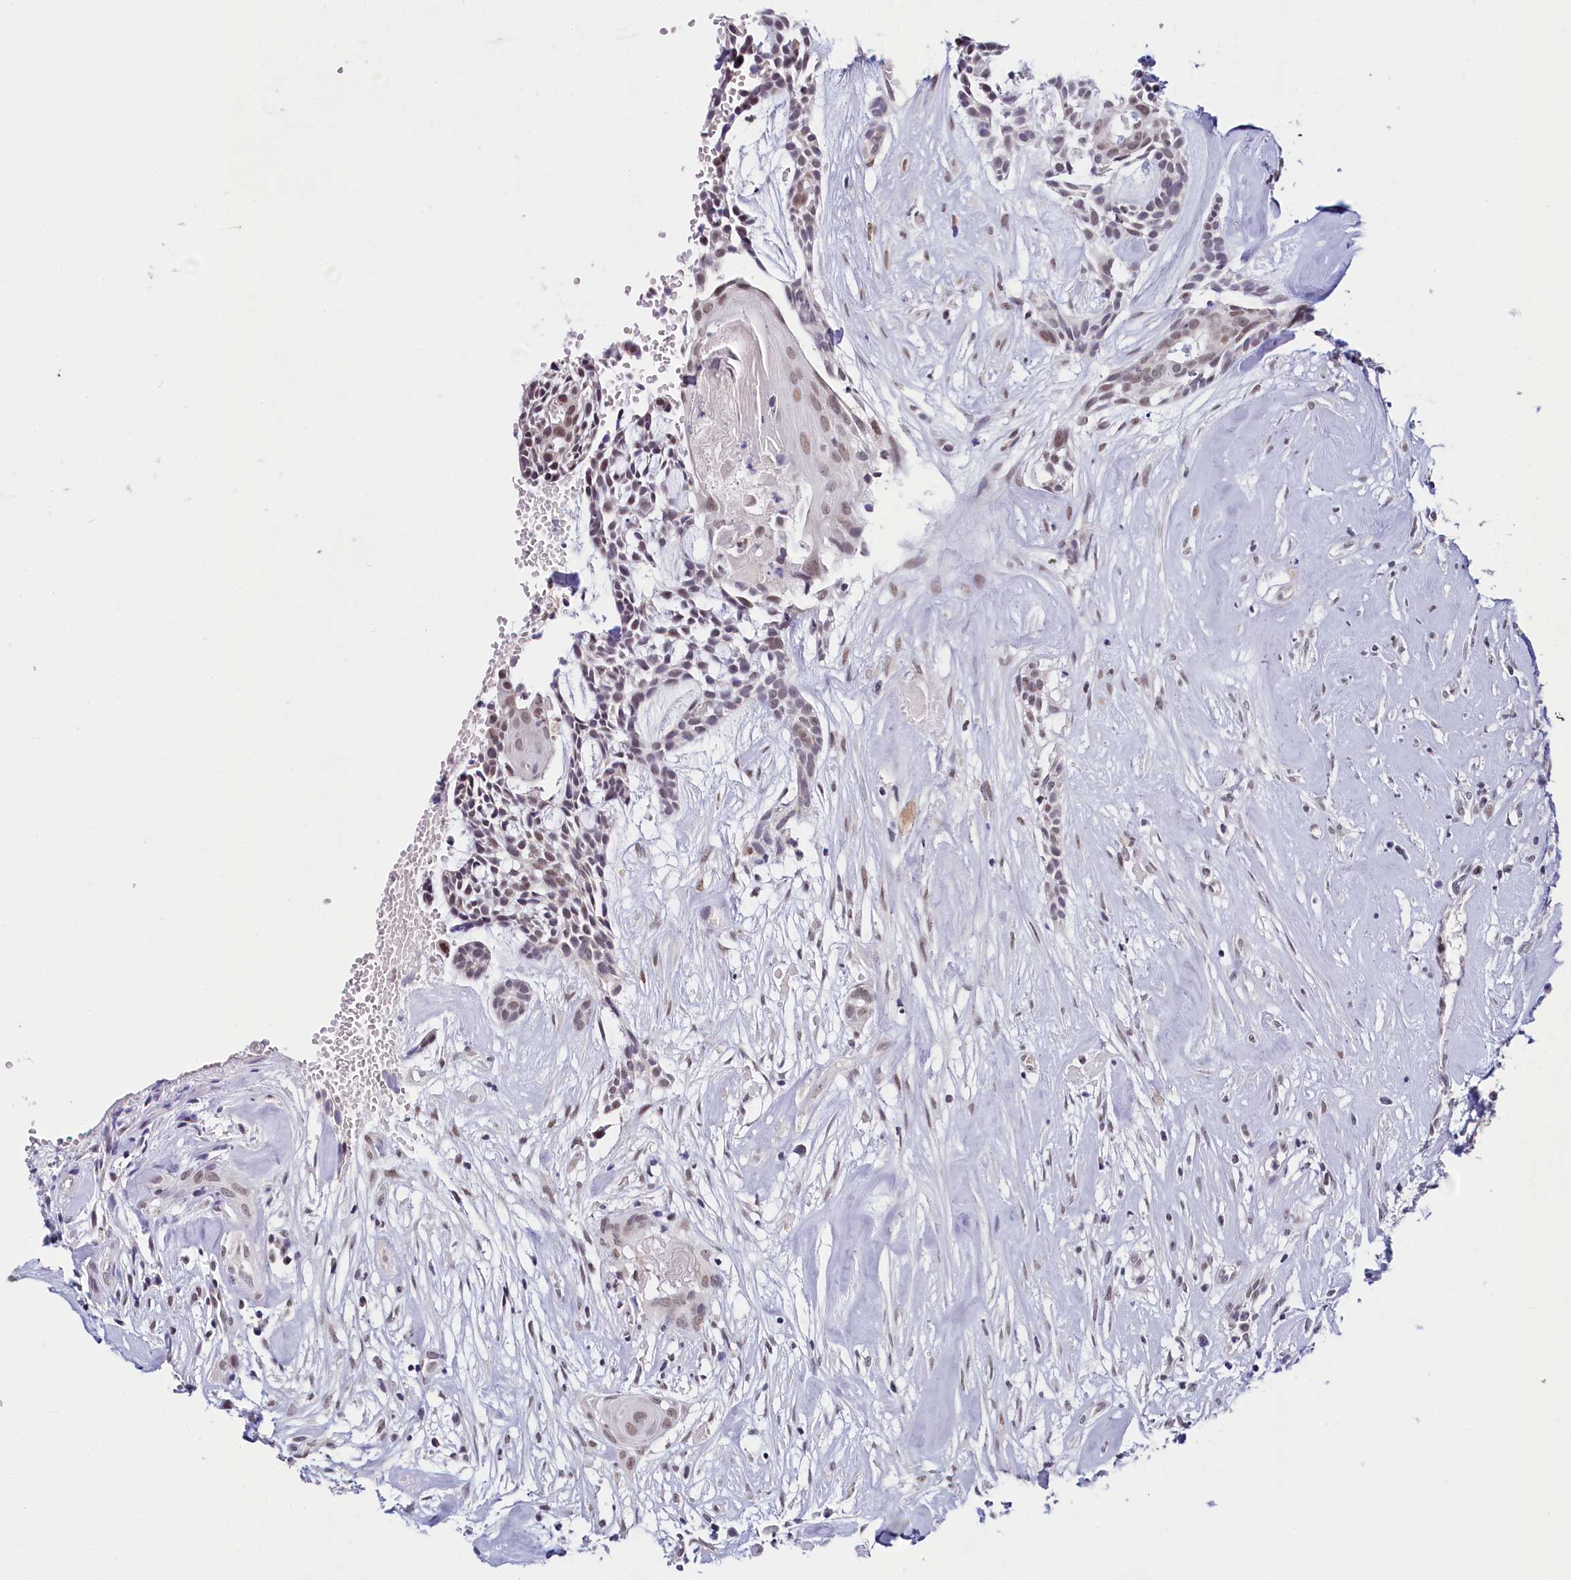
{"staining": {"intensity": "negative", "quantity": "none", "location": "none"}, "tissue": "head and neck cancer", "cell_type": "Tumor cells", "image_type": "cancer", "snomed": [{"axis": "morphology", "description": "Adenocarcinoma, NOS"}, {"axis": "topography", "description": "Subcutis"}, {"axis": "topography", "description": "Head-Neck"}], "caption": "High magnification brightfield microscopy of head and neck adenocarcinoma stained with DAB (brown) and counterstained with hematoxylin (blue): tumor cells show no significant staining.", "gene": "PPHLN1", "patient": {"sex": "female", "age": 73}}